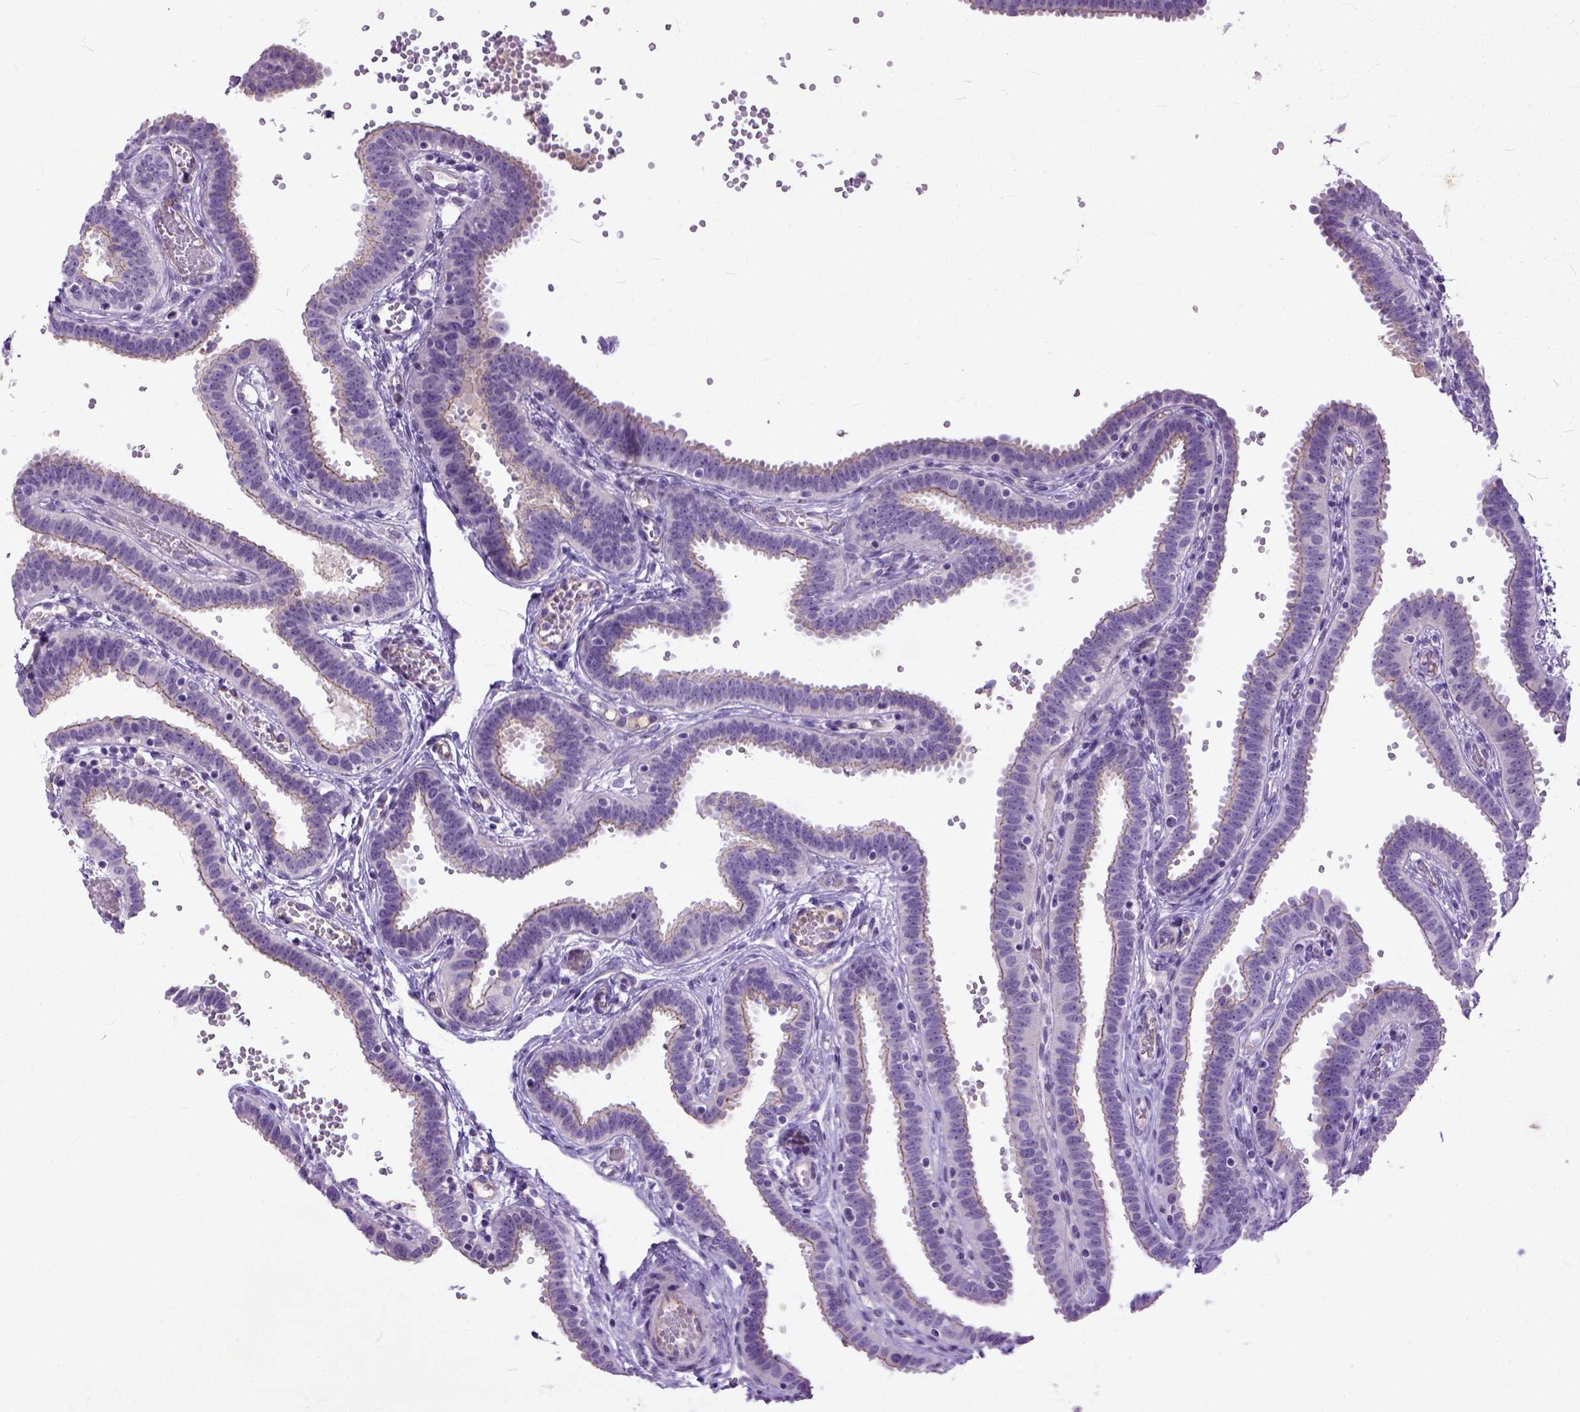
{"staining": {"intensity": "weak", "quantity": ">75%", "location": "cytoplasmic/membranous"}, "tissue": "fallopian tube", "cell_type": "Glandular cells", "image_type": "normal", "snomed": [{"axis": "morphology", "description": "Normal tissue, NOS"}, {"axis": "topography", "description": "Fallopian tube"}], "caption": "Normal fallopian tube was stained to show a protein in brown. There is low levels of weak cytoplasmic/membranous positivity in approximately >75% of glandular cells. Nuclei are stained in blue.", "gene": "ADGRF1", "patient": {"sex": "female", "age": 37}}